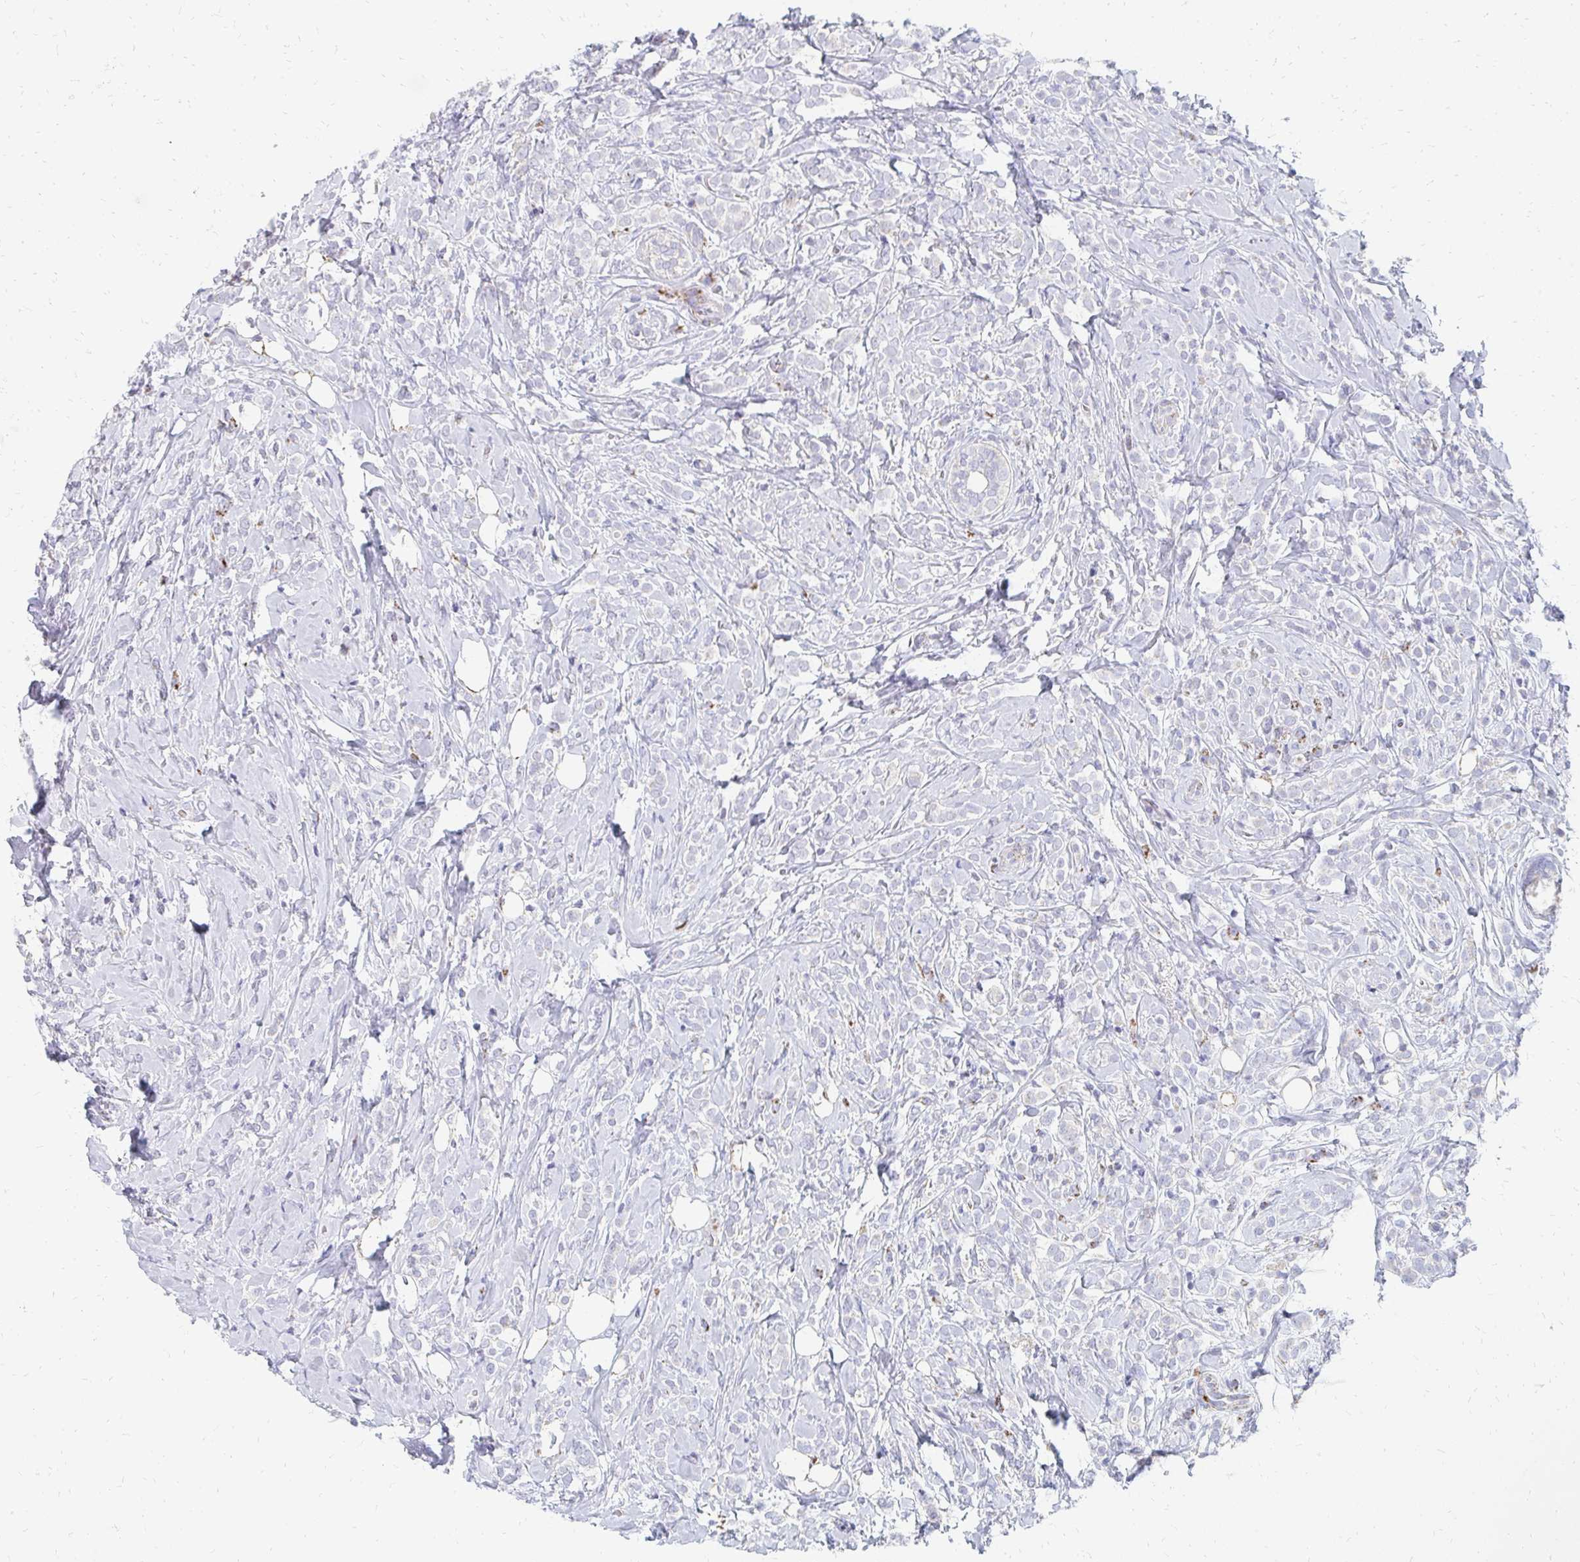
{"staining": {"intensity": "moderate", "quantity": "<25%", "location": "cytoplasmic/membranous"}, "tissue": "breast cancer", "cell_type": "Tumor cells", "image_type": "cancer", "snomed": [{"axis": "morphology", "description": "Lobular carcinoma"}, {"axis": "topography", "description": "Breast"}], "caption": "Immunohistochemical staining of breast cancer demonstrates low levels of moderate cytoplasmic/membranous staining in approximately <25% of tumor cells. (Stains: DAB in brown, nuclei in blue, Microscopy: brightfield microscopy at high magnification).", "gene": "OR10V1", "patient": {"sex": "female", "age": 49}}